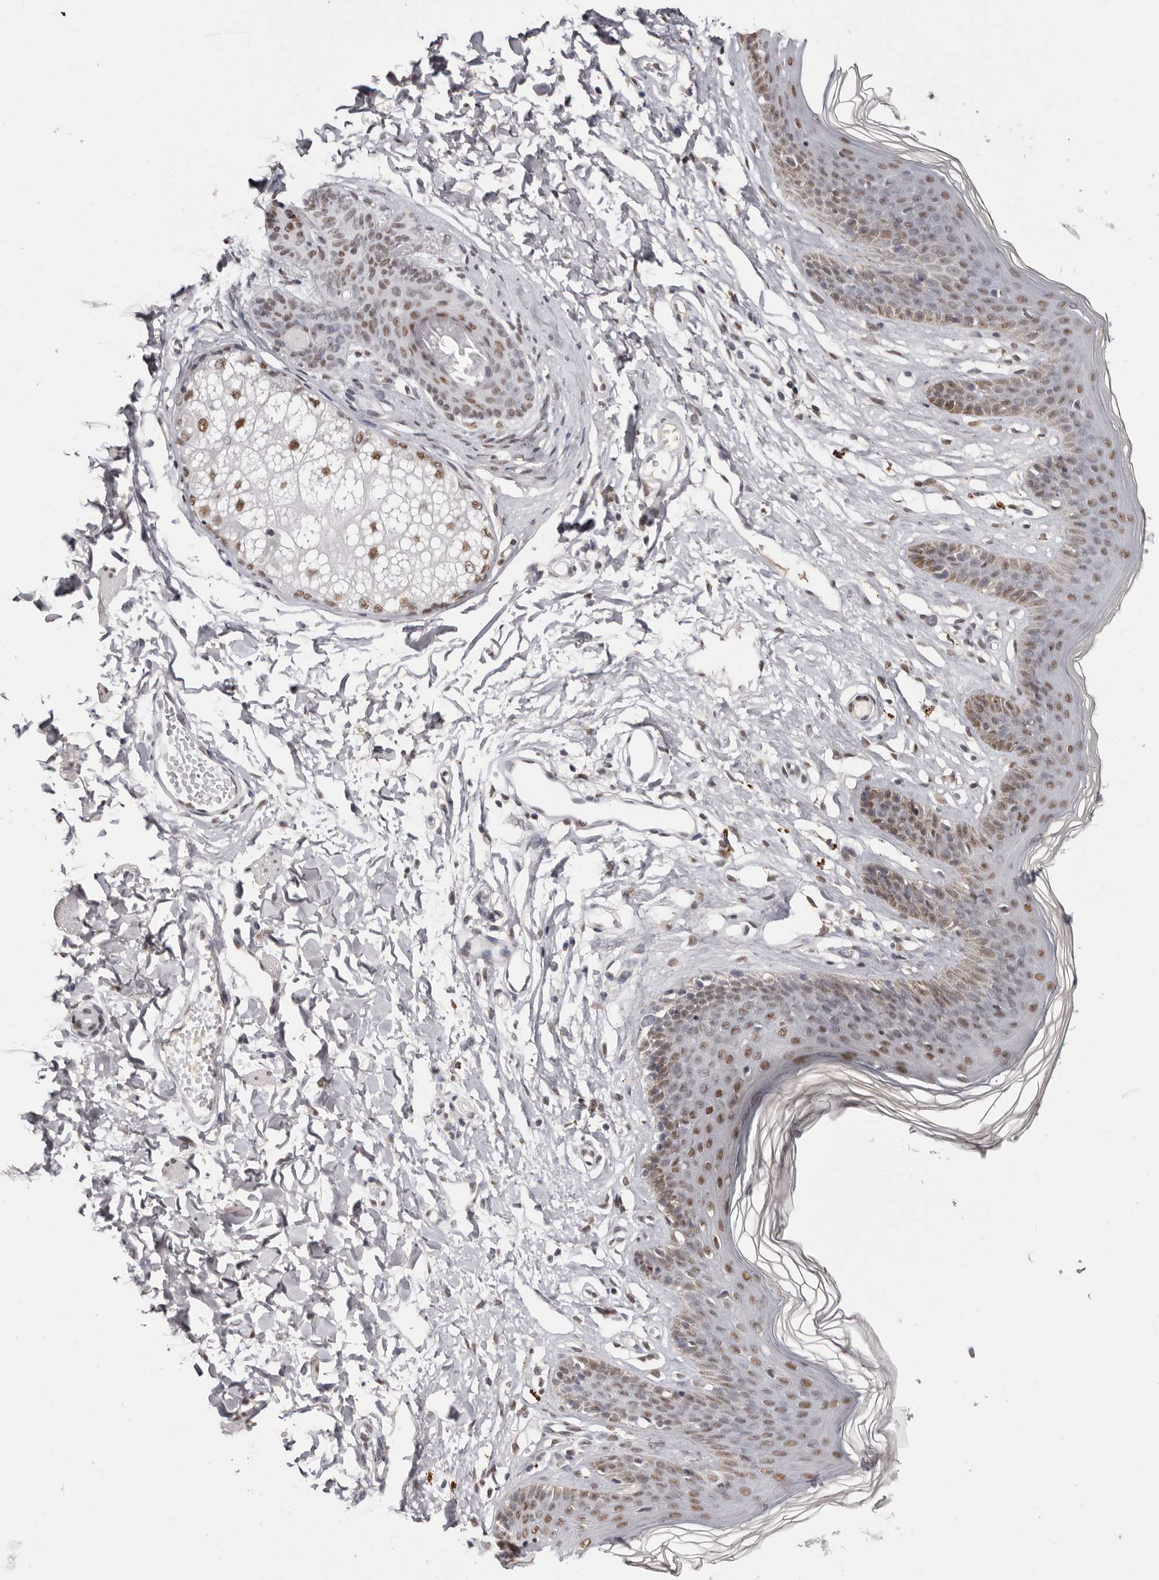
{"staining": {"intensity": "moderate", "quantity": "25%-75%", "location": "nuclear"}, "tissue": "skin", "cell_type": "Epidermal cells", "image_type": "normal", "snomed": [{"axis": "morphology", "description": "Normal tissue, NOS"}, {"axis": "morphology", "description": "Squamous cell carcinoma, NOS"}, {"axis": "topography", "description": "Vulva"}], "caption": "Skin stained with immunohistochemistry (IHC) shows moderate nuclear staining in about 25%-75% of epidermal cells. Using DAB (brown) and hematoxylin (blue) stains, captured at high magnification using brightfield microscopy.", "gene": "SCAF4", "patient": {"sex": "female", "age": 85}}